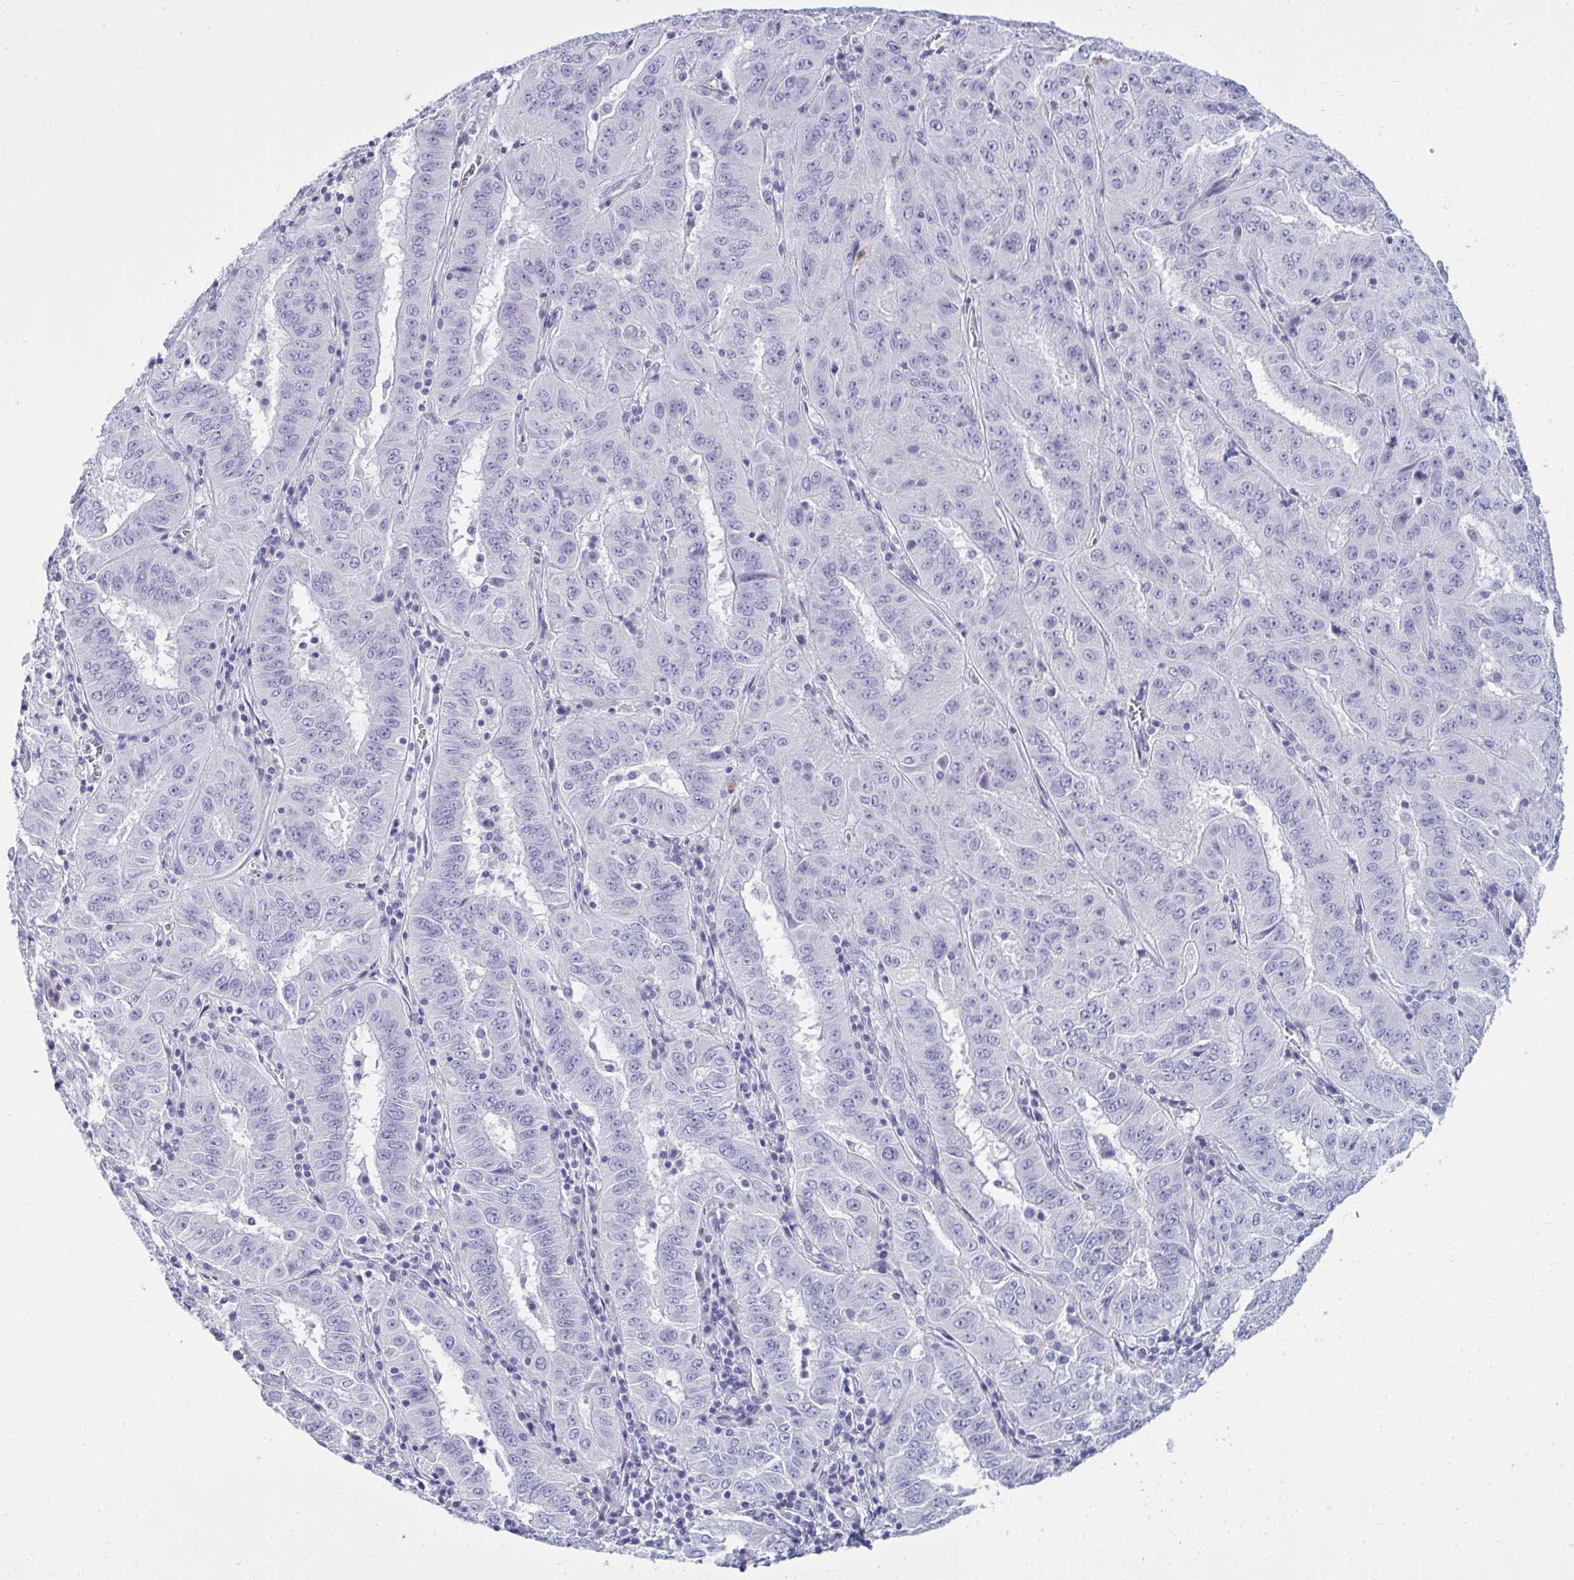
{"staining": {"intensity": "negative", "quantity": "none", "location": "none"}, "tissue": "pancreatic cancer", "cell_type": "Tumor cells", "image_type": "cancer", "snomed": [{"axis": "morphology", "description": "Adenocarcinoma, NOS"}, {"axis": "topography", "description": "Pancreas"}], "caption": "High magnification brightfield microscopy of pancreatic cancer stained with DAB (brown) and counterstained with hematoxylin (blue): tumor cells show no significant staining.", "gene": "SERPINB10", "patient": {"sex": "male", "age": 63}}